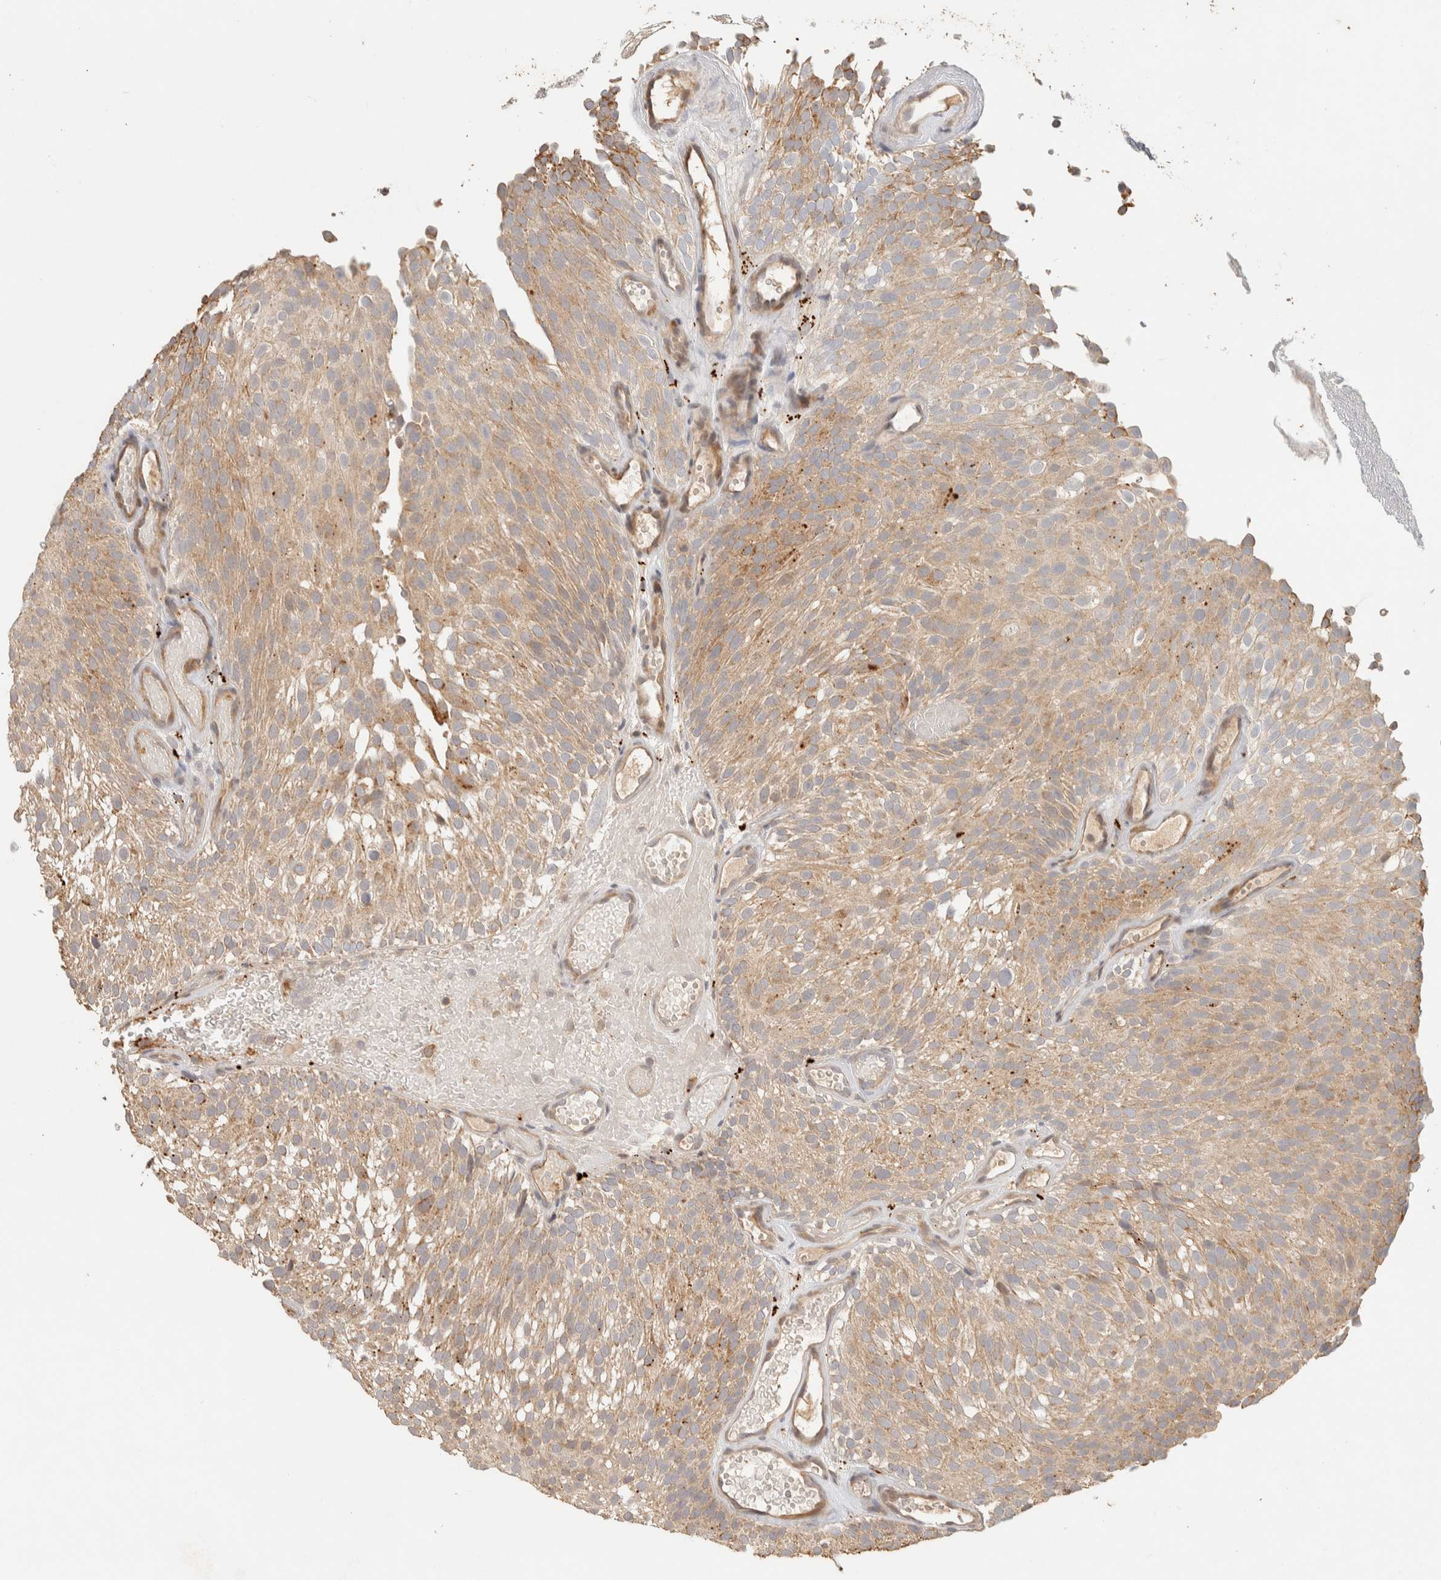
{"staining": {"intensity": "weak", "quantity": ">75%", "location": "cytoplasmic/membranous"}, "tissue": "urothelial cancer", "cell_type": "Tumor cells", "image_type": "cancer", "snomed": [{"axis": "morphology", "description": "Urothelial carcinoma, Low grade"}, {"axis": "topography", "description": "Urinary bladder"}], "caption": "Urothelial cancer stained with a brown dye shows weak cytoplasmic/membranous positive expression in approximately >75% of tumor cells.", "gene": "ITPA", "patient": {"sex": "male", "age": 78}}